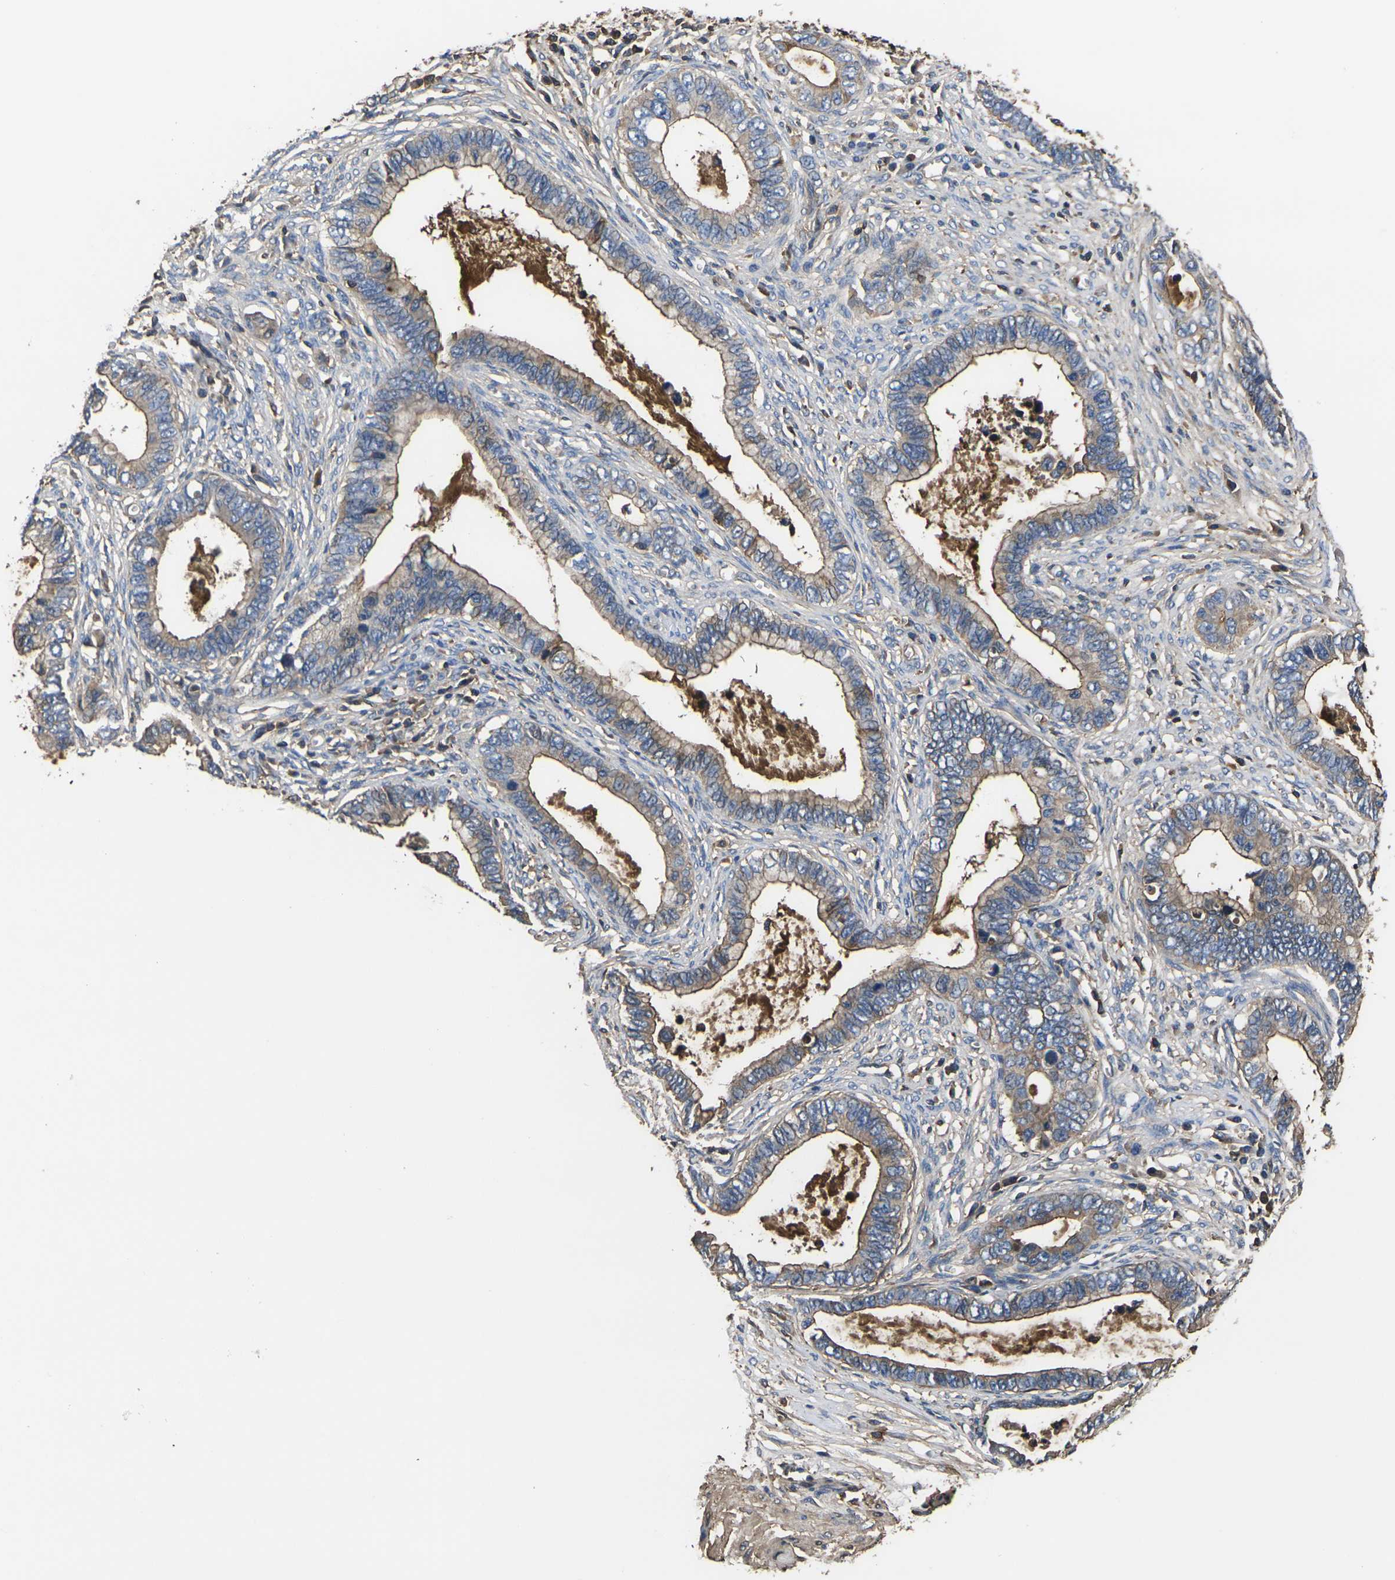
{"staining": {"intensity": "moderate", "quantity": "25%-75%", "location": "cytoplasmic/membranous"}, "tissue": "cervical cancer", "cell_type": "Tumor cells", "image_type": "cancer", "snomed": [{"axis": "morphology", "description": "Adenocarcinoma, NOS"}, {"axis": "topography", "description": "Cervix"}], "caption": "The immunohistochemical stain labels moderate cytoplasmic/membranous expression in tumor cells of cervical cancer (adenocarcinoma) tissue.", "gene": "HSPG2", "patient": {"sex": "female", "age": 44}}